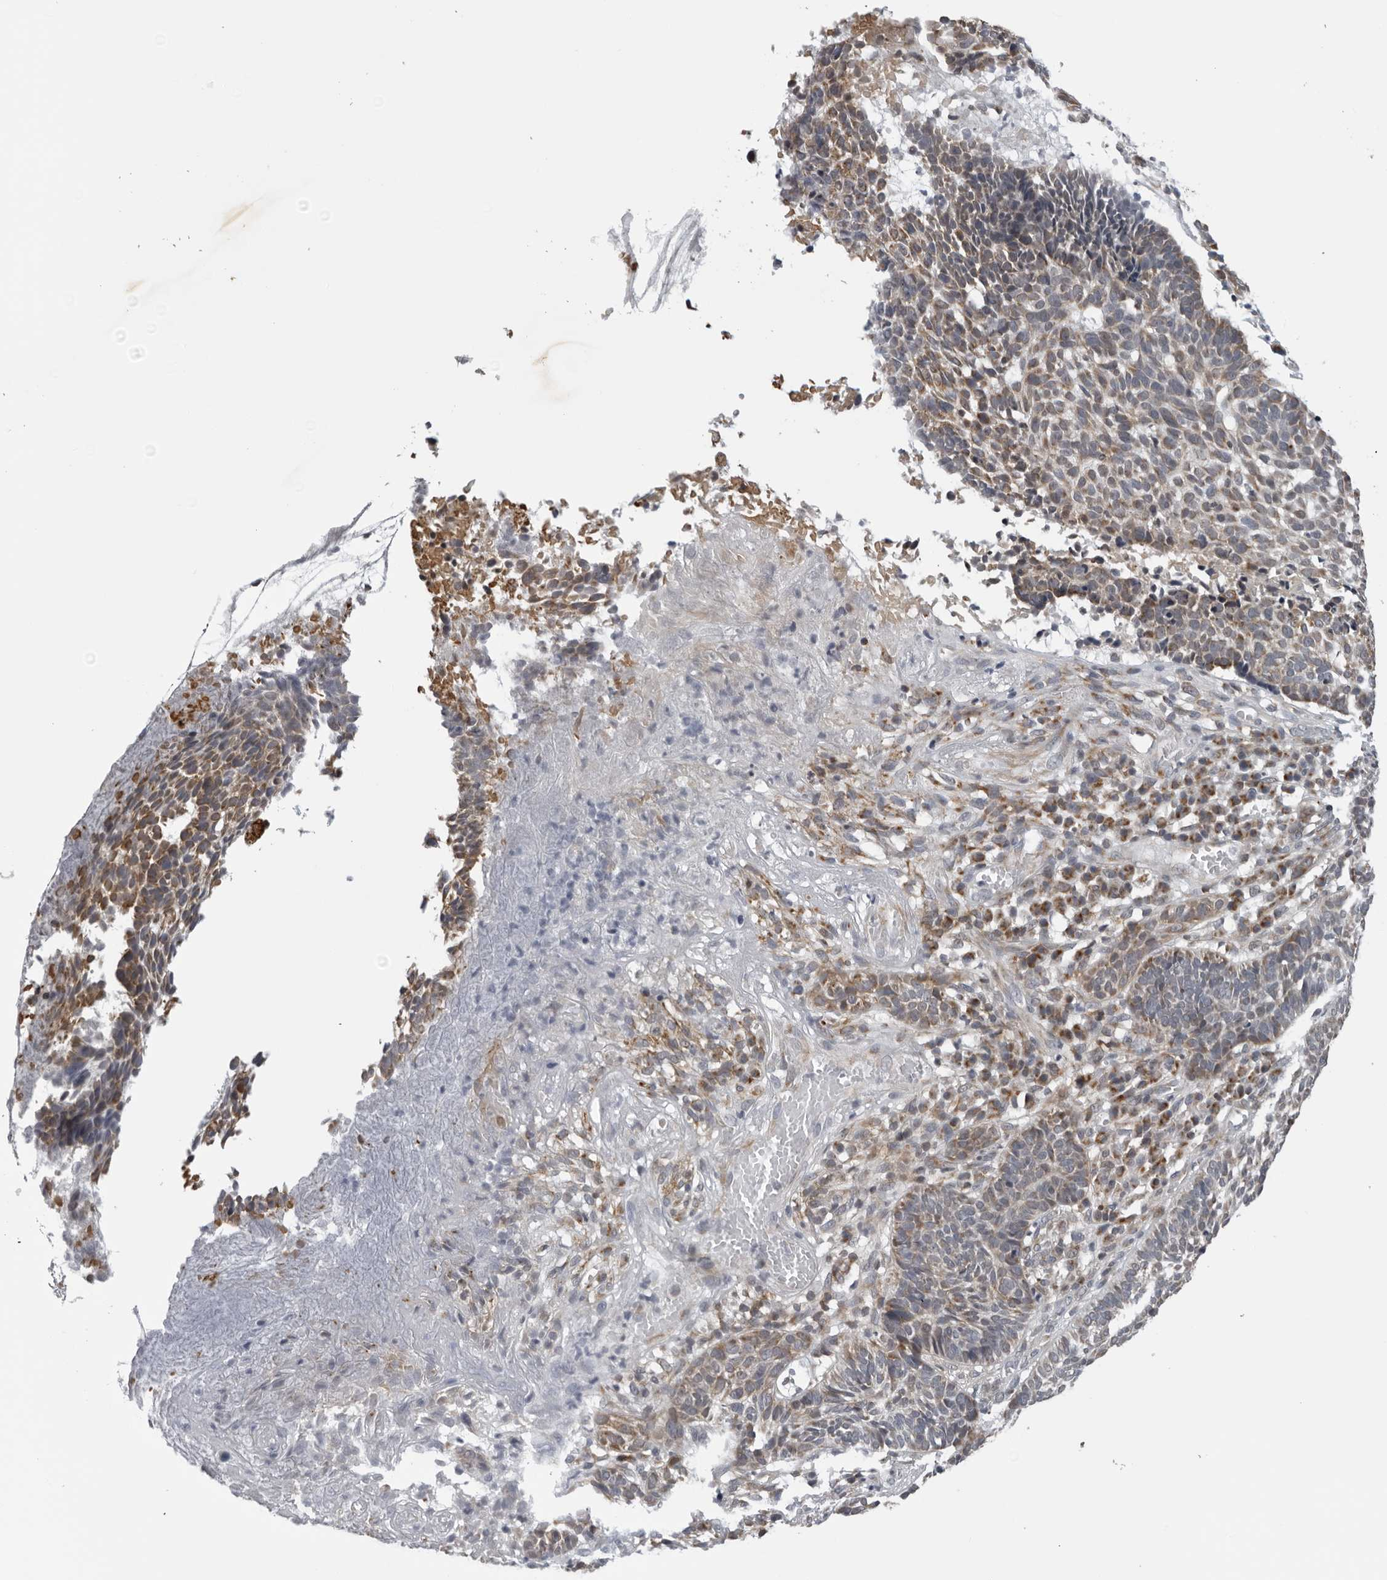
{"staining": {"intensity": "weak", "quantity": ">75%", "location": "cytoplasmic/membranous"}, "tissue": "skin cancer", "cell_type": "Tumor cells", "image_type": "cancer", "snomed": [{"axis": "morphology", "description": "Basal cell carcinoma"}, {"axis": "topography", "description": "Skin"}], "caption": "Immunohistochemistry of human skin cancer demonstrates low levels of weak cytoplasmic/membranous expression in approximately >75% of tumor cells.", "gene": "CPT2", "patient": {"sex": "male", "age": 85}}